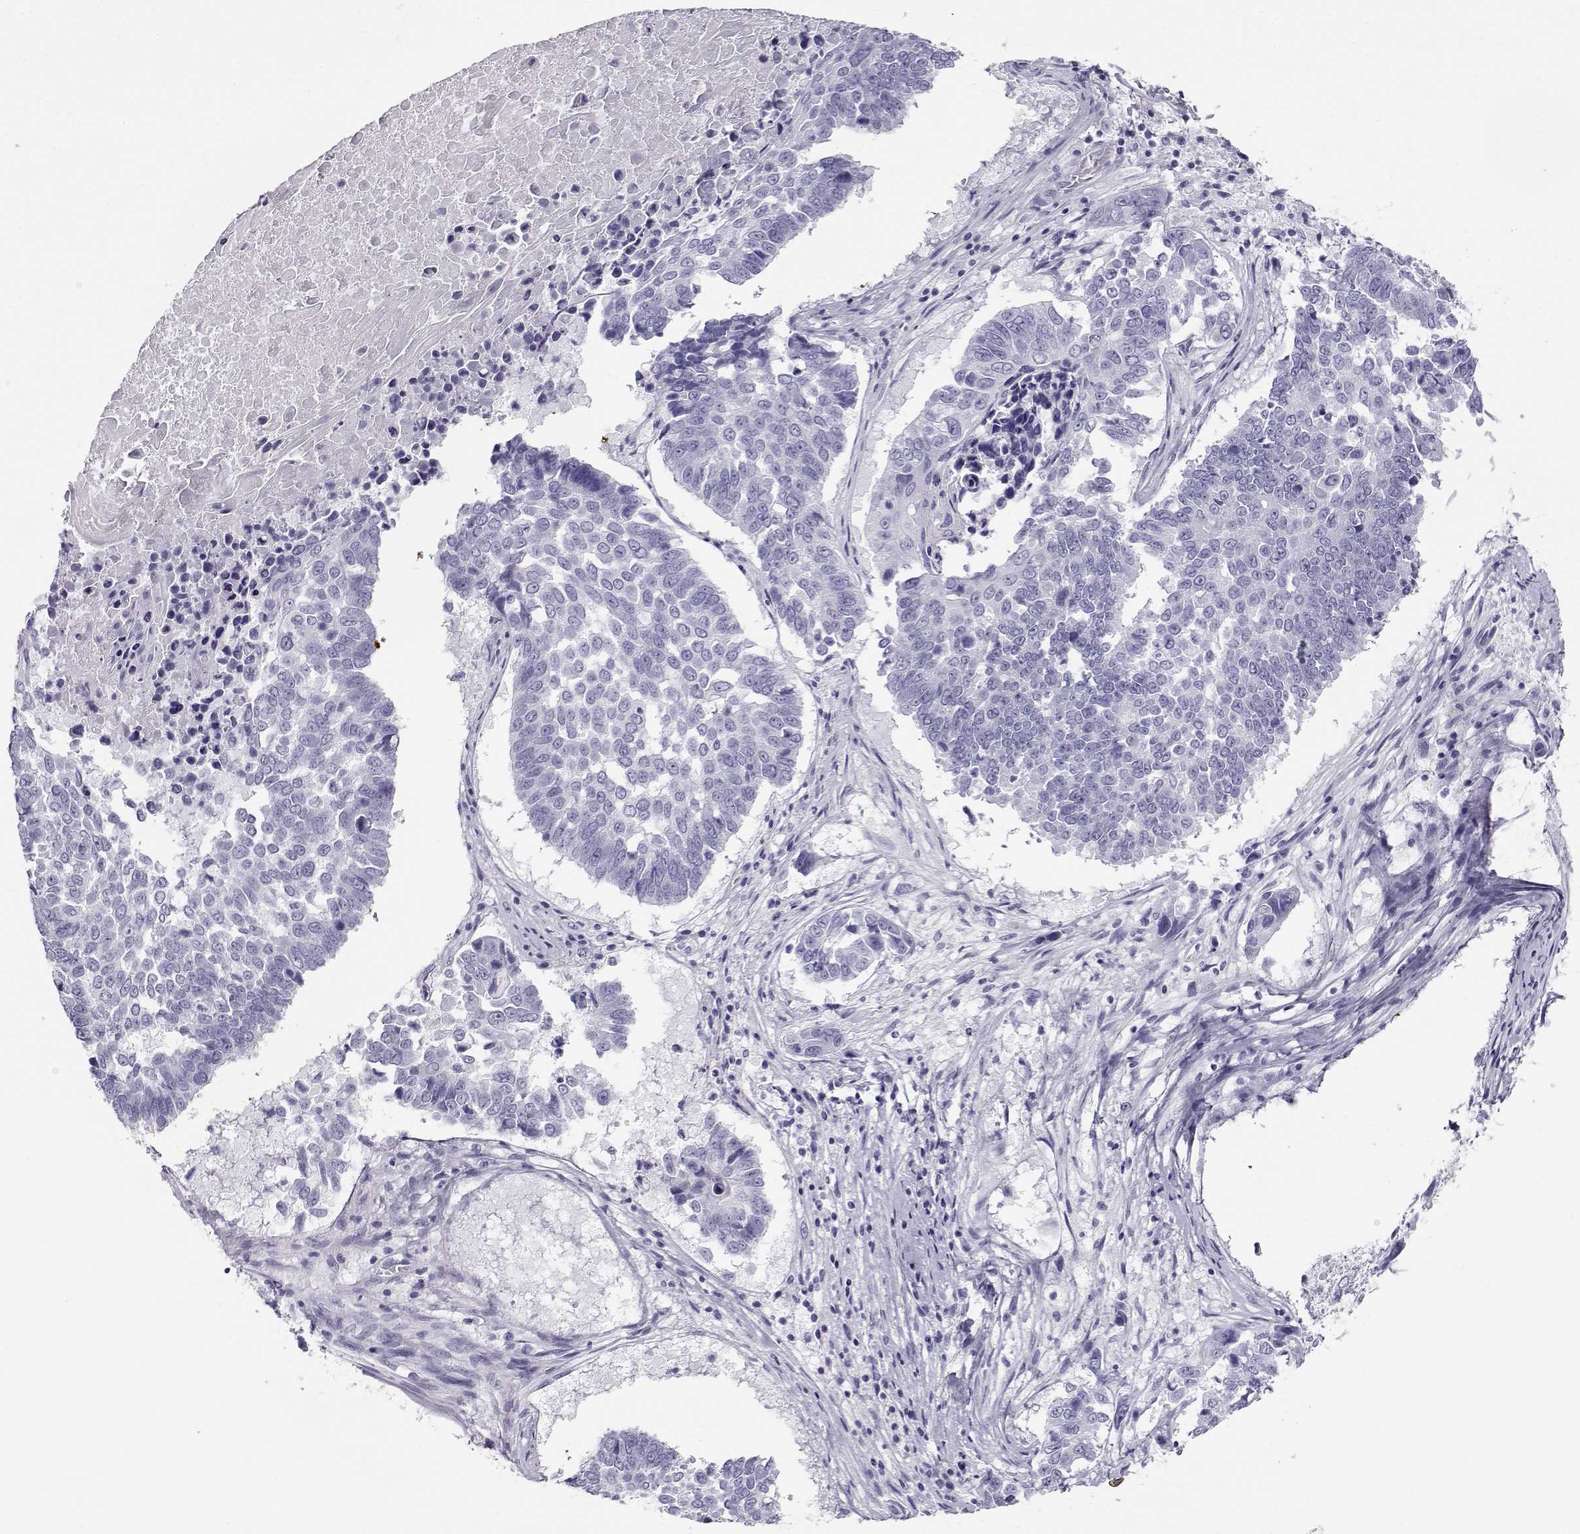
{"staining": {"intensity": "negative", "quantity": "none", "location": "none"}, "tissue": "lung cancer", "cell_type": "Tumor cells", "image_type": "cancer", "snomed": [{"axis": "morphology", "description": "Squamous cell carcinoma, NOS"}, {"axis": "topography", "description": "Lung"}], "caption": "Tumor cells show no significant expression in lung cancer (squamous cell carcinoma).", "gene": "RHOXF2", "patient": {"sex": "male", "age": 73}}